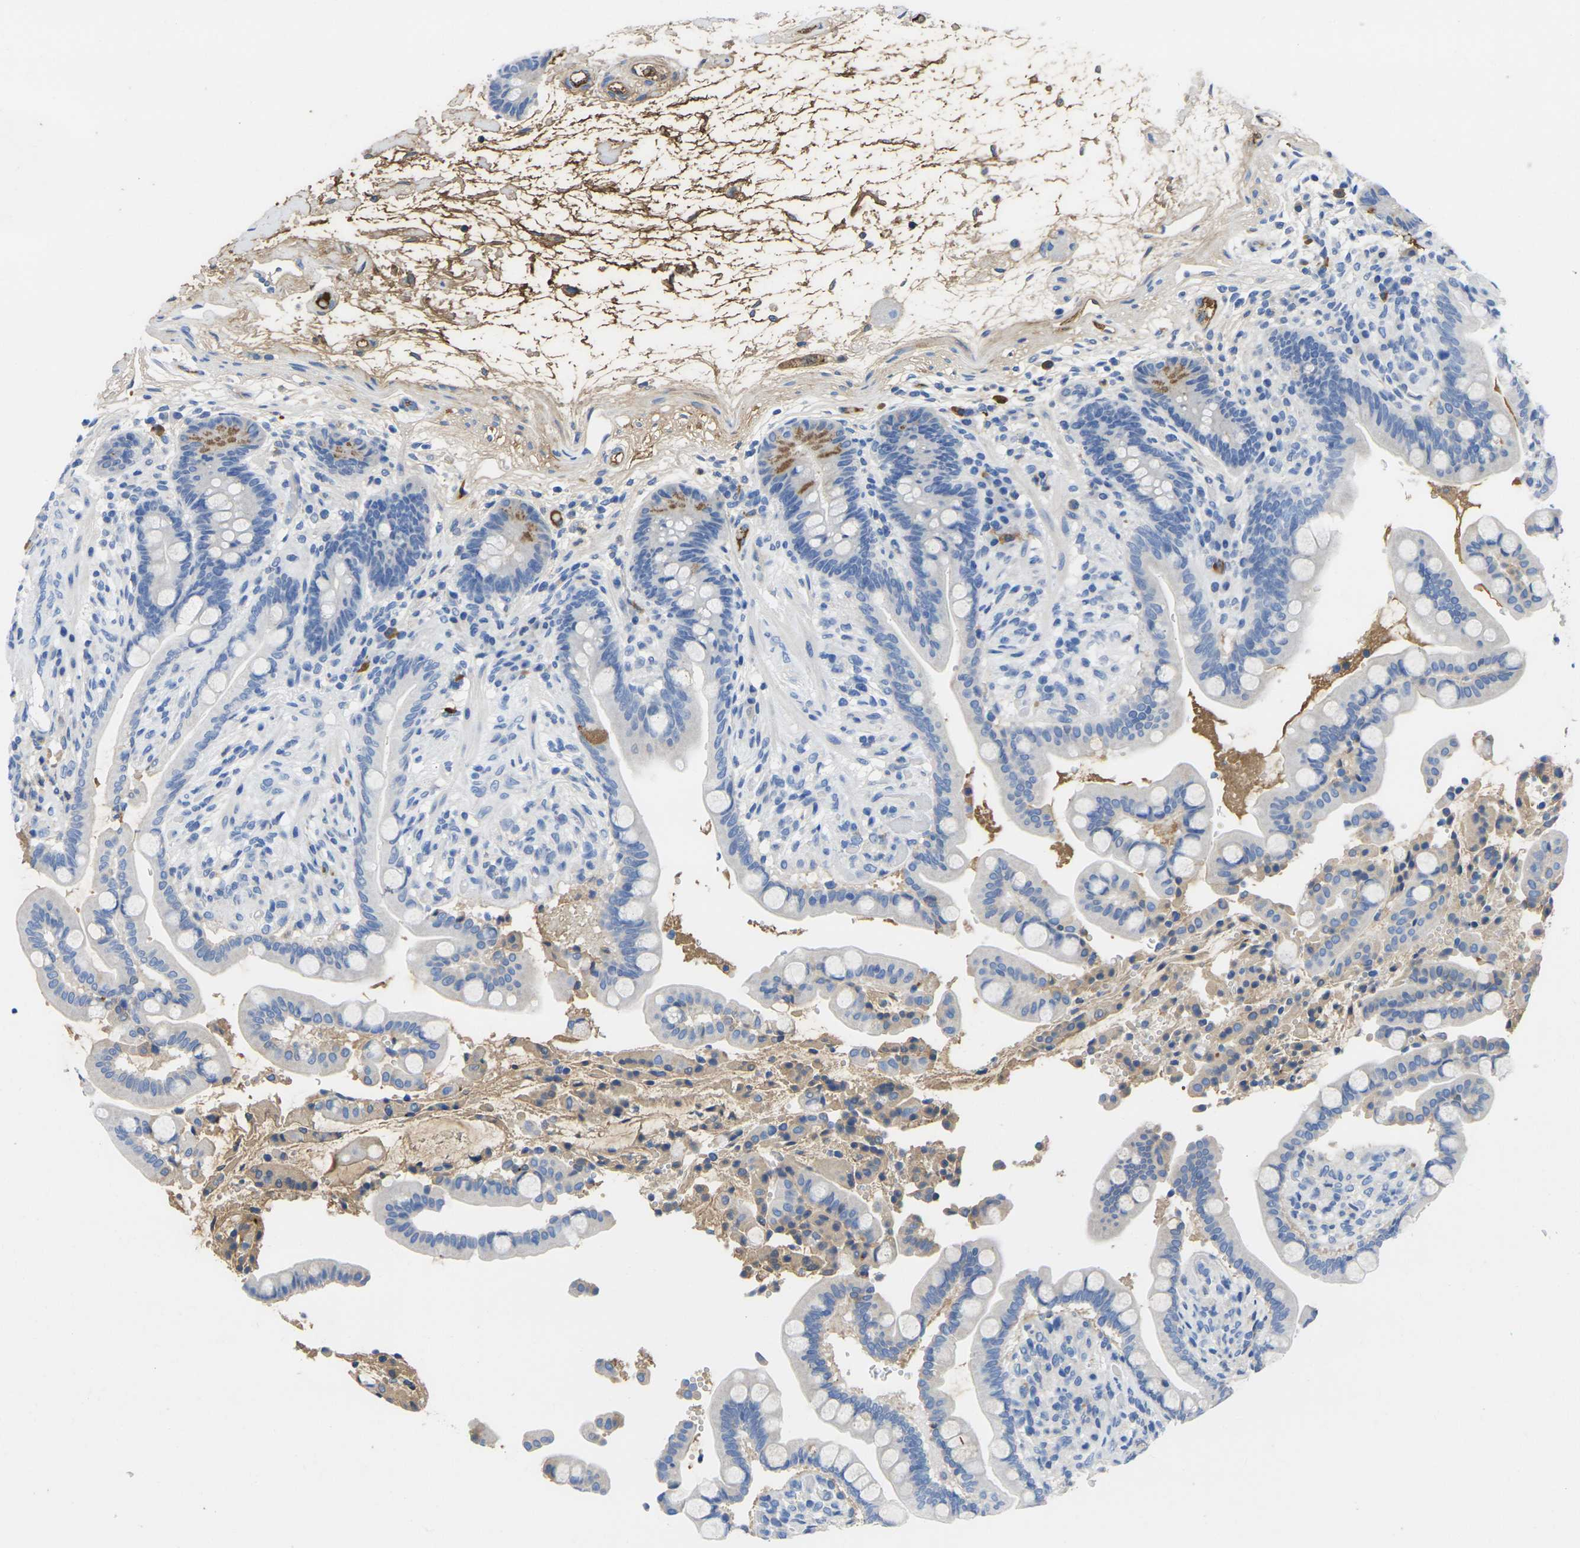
{"staining": {"intensity": "moderate", "quantity": "25%-75%", "location": "cytoplasmic/membranous"}, "tissue": "colon", "cell_type": "Endothelial cells", "image_type": "normal", "snomed": [{"axis": "morphology", "description": "Normal tissue, NOS"}, {"axis": "topography", "description": "Colon"}], "caption": "Immunohistochemical staining of unremarkable colon exhibits medium levels of moderate cytoplasmic/membranous staining in approximately 25%-75% of endothelial cells. The protein of interest is shown in brown color, while the nuclei are stained blue.", "gene": "GREM2", "patient": {"sex": "male", "age": 73}}